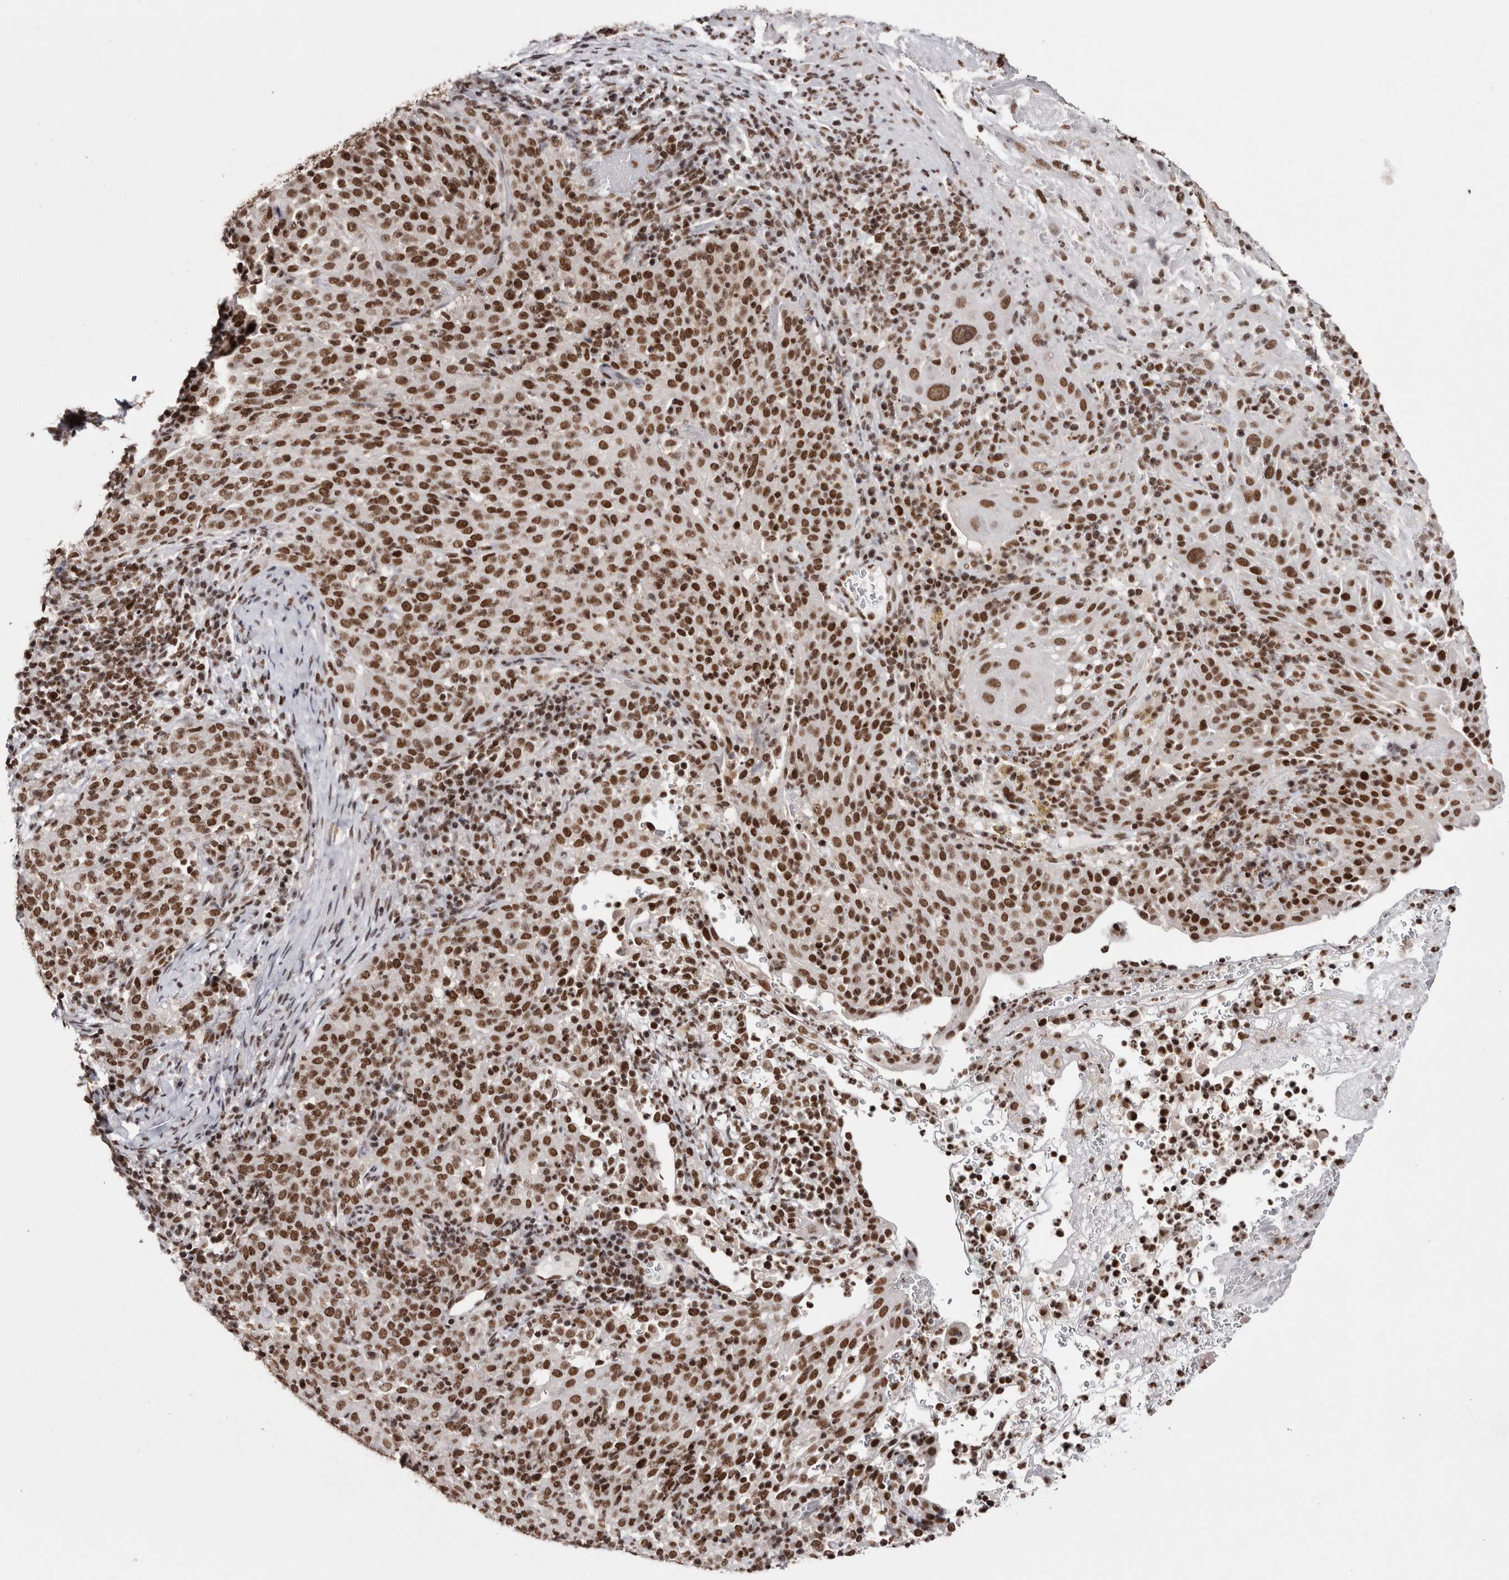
{"staining": {"intensity": "strong", "quantity": ">75%", "location": "nuclear"}, "tissue": "cervical cancer", "cell_type": "Tumor cells", "image_type": "cancer", "snomed": [{"axis": "morphology", "description": "Squamous cell carcinoma, NOS"}, {"axis": "topography", "description": "Cervix"}], "caption": "DAB immunohistochemical staining of cervical squamous cell carcinoma exhibits strong nuclear protein positivity in about >75% of tumor cells.", "gene": "SMC1A", "patient": {"sex": "female", "age": 51}}